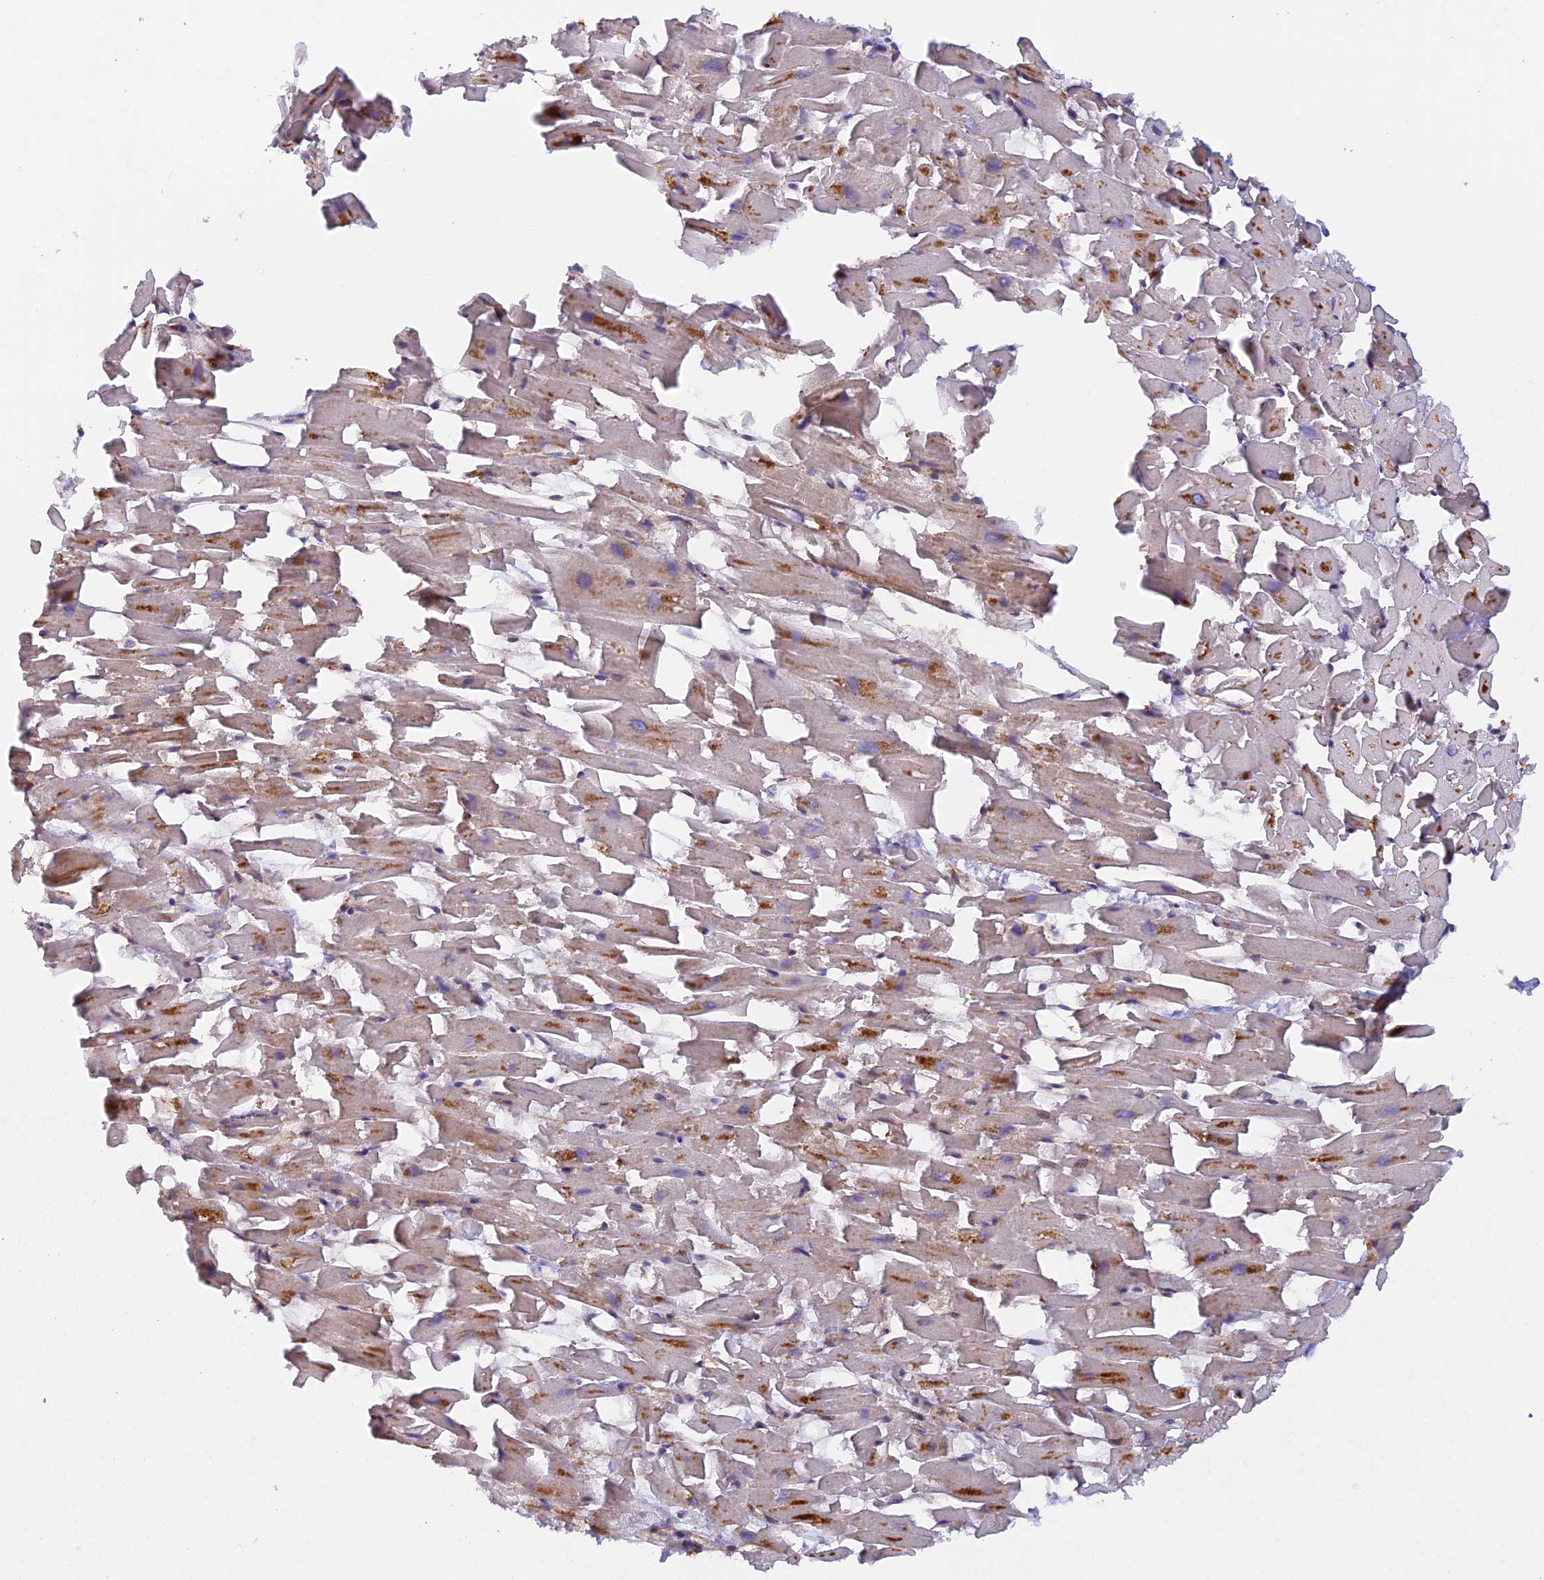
{"staining": {"intensity": "moderate", "quantity": "25%-75%", "location": "cytoplasmic/membranous"}, "tissue": "heart muscle", "cell_type": "Cardiomyocytes", "image_type": "normal", "snomed": [{"axis": "morphology", "description": "Normal tissue, NOS"}, {"axis": "topography", "description": "Heart"}], "caption": "Immunohistochemical staining of benign heart muscle demonstrates moderate cytoplasmic/membranous protein positivity in approximately 25%-75% of cardiomyocytes.", "gene": "GMCL1", "patient": {"sex": "female", "age": 64}}